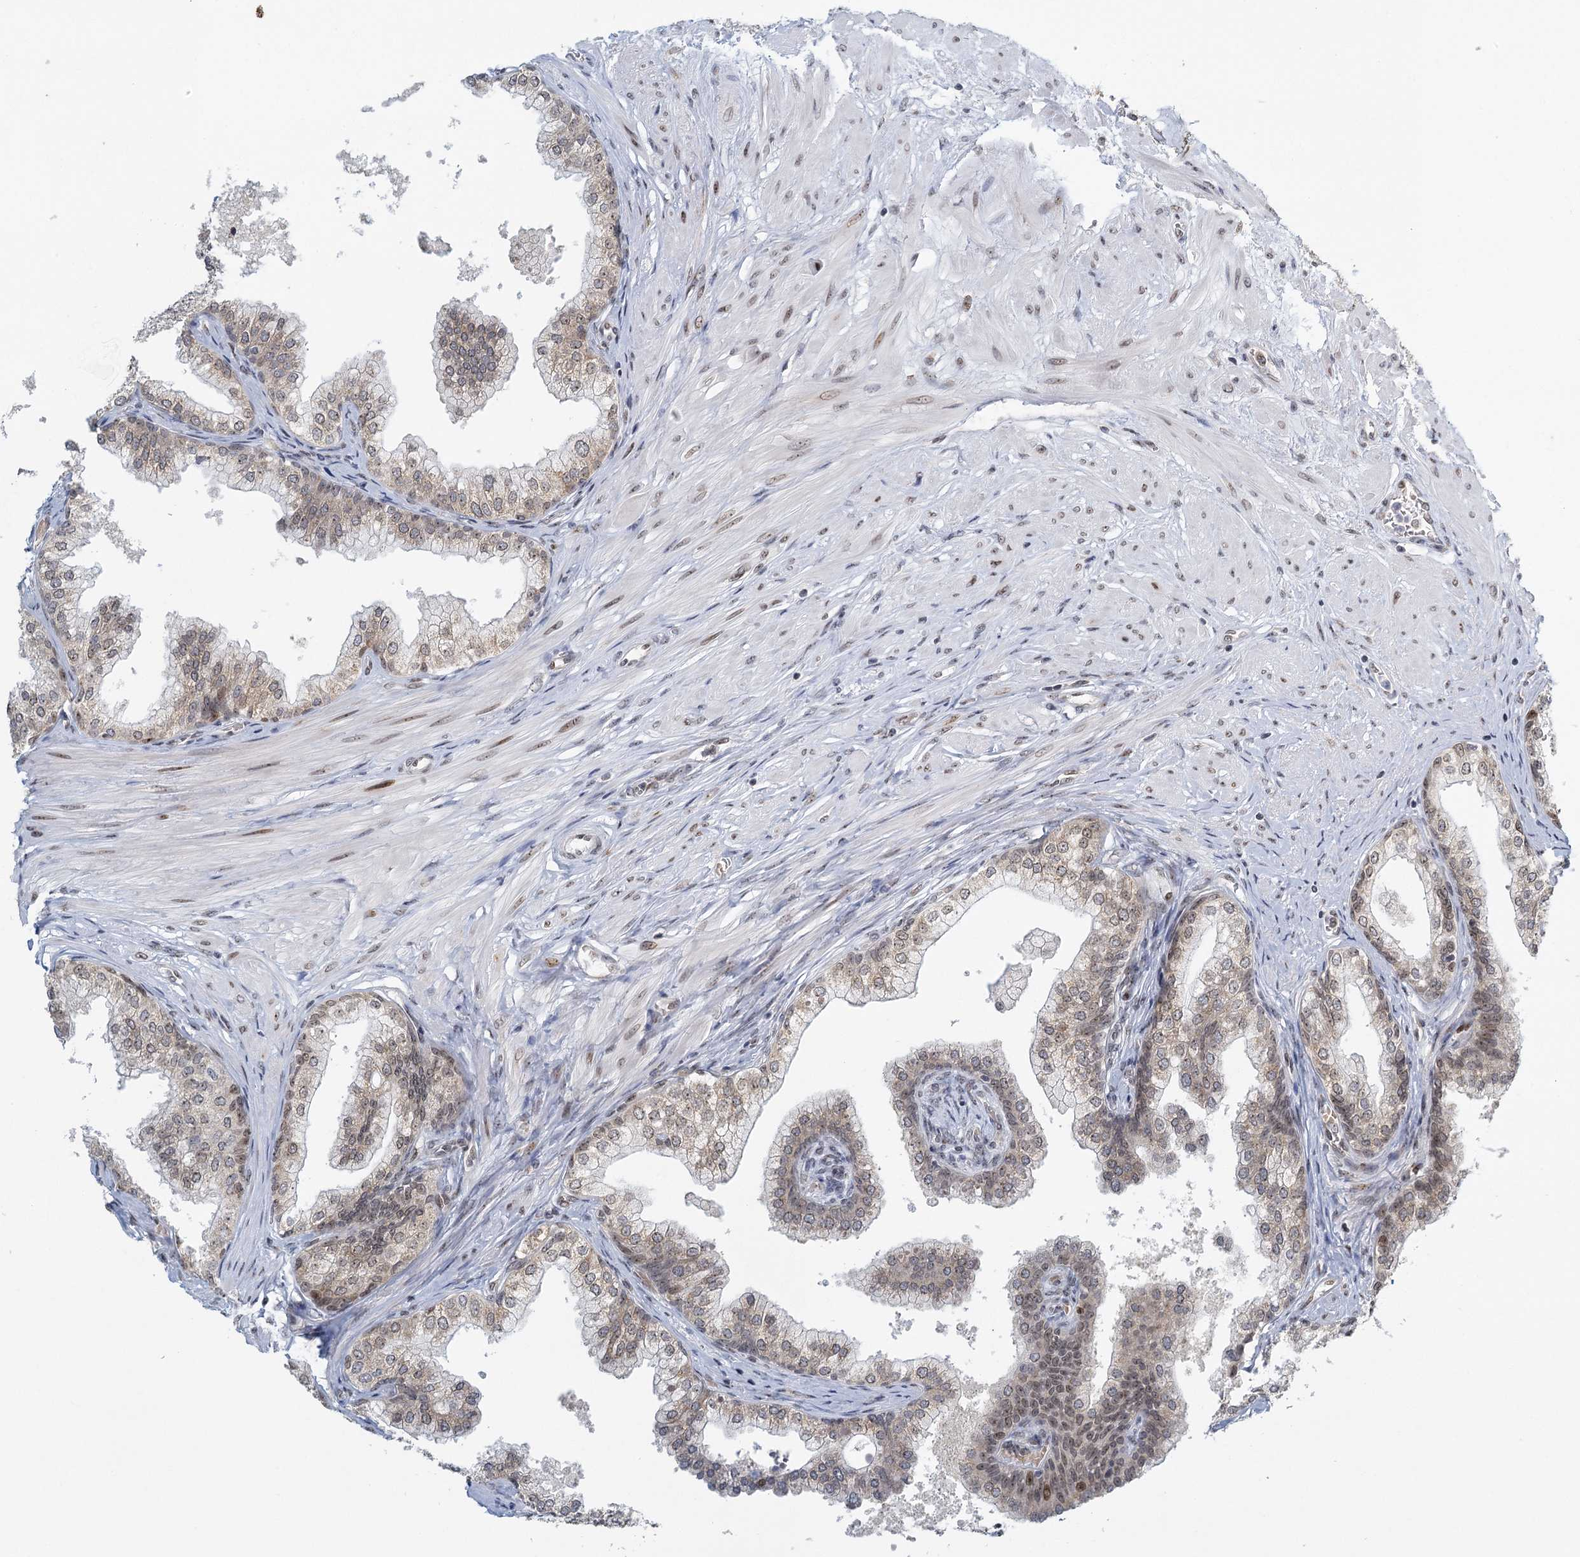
{"staining": {"intensity": "moderate", "quantity": "25%-75%", "location": "nuclear"}, "tissue": "prostate", "cell_type": "Glandular cells", "image_type": "normal", "snomed": [{"axis": "morphology", "description": "Normal tissue, NOS"}, {"axis": "topography", "description": "Prostate"}], "caption": "Prostate stained for a protein (brown) demonstrates moderate nuclear positive staining in approximately 25%-75% of glandular cells.", "gene": "TREX1", "patient": {"sex": "male", "age": 60}}